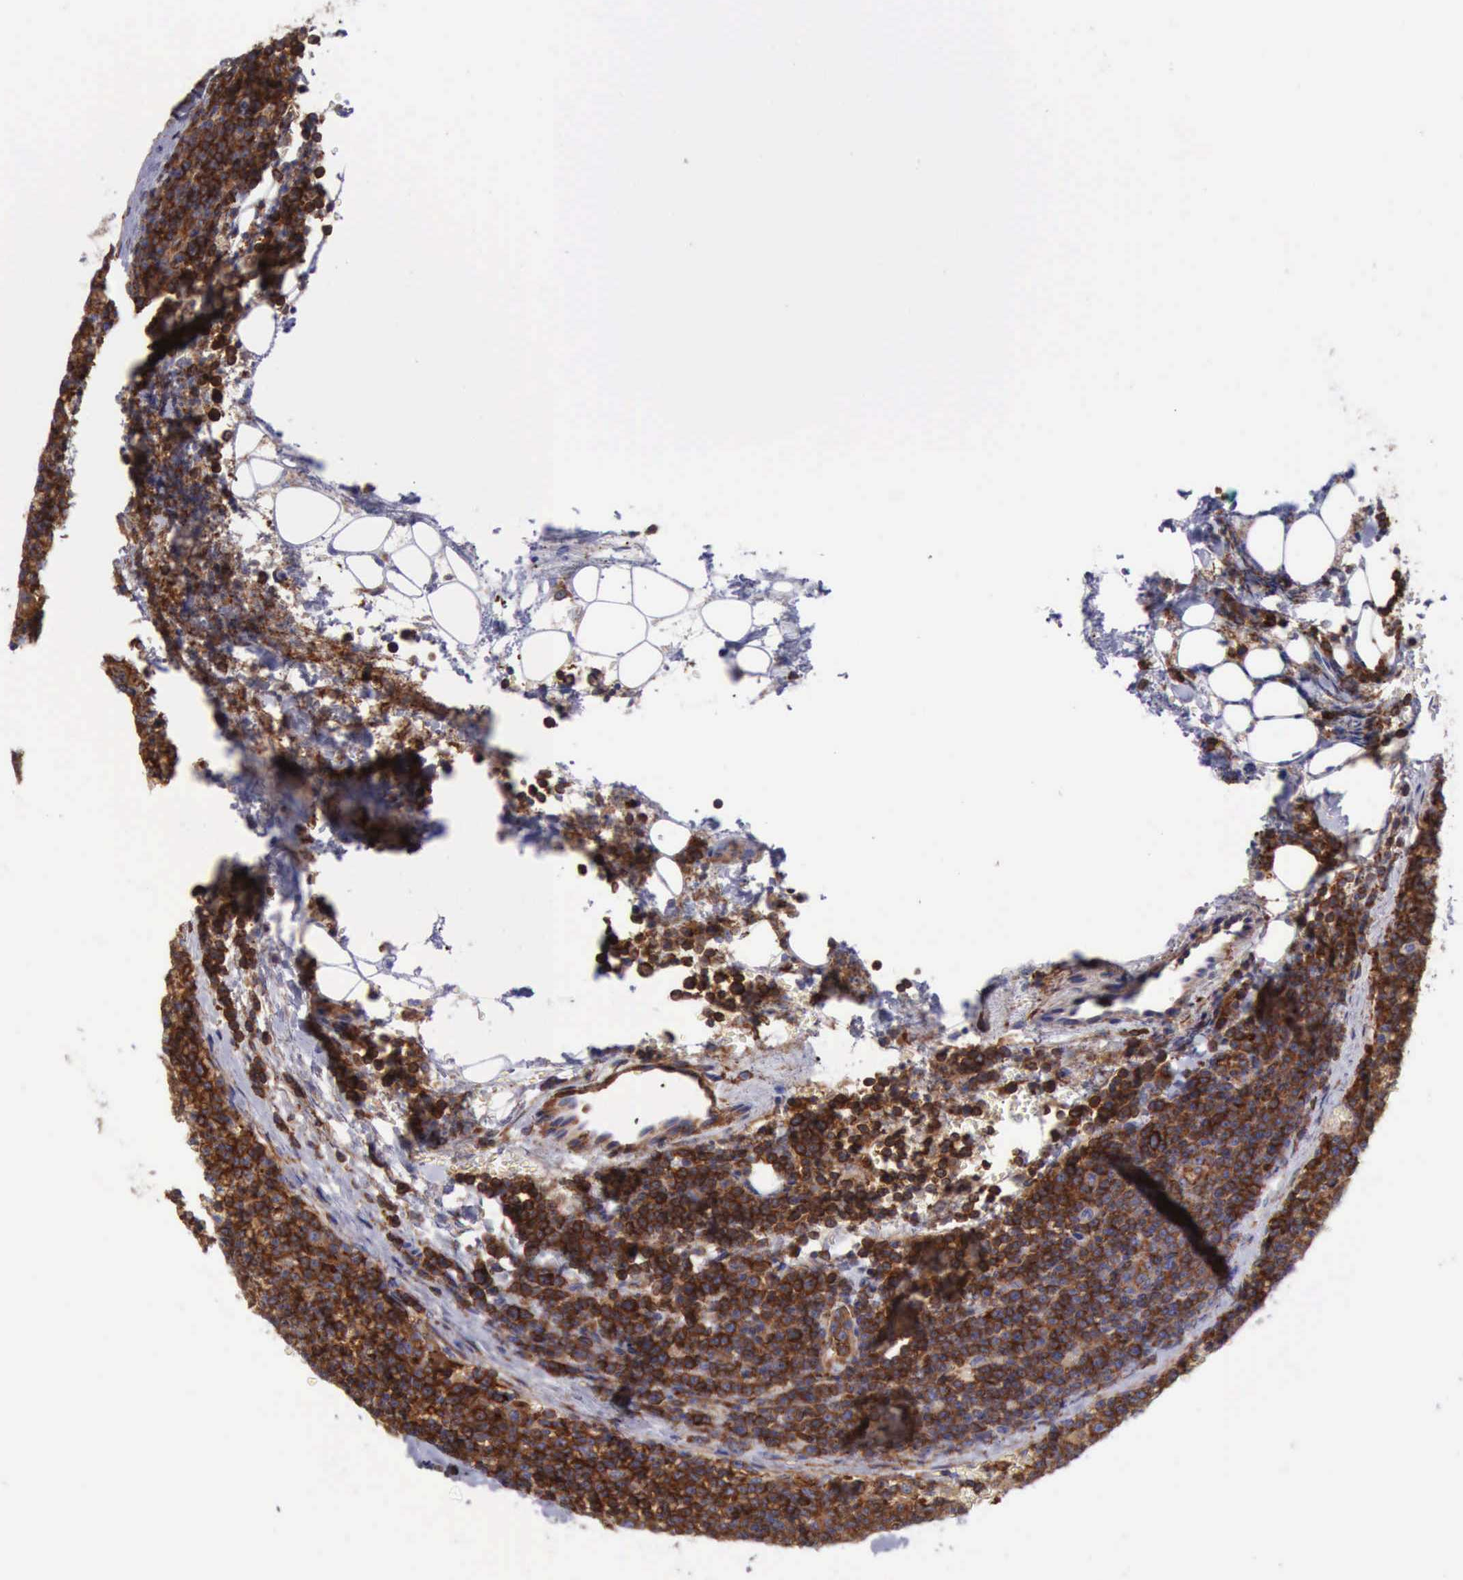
{"staining": {"intensity": "strong", "quantity": ">75%", "location": "cytoplasmic/membranous"}, "tissue": "lymphoma", "cell_type": "Tumor cells", "image_type": "cancer", "snomed": [{"axis": "morphology", "description": "Malignant lymphoma, non-Hodgkin's type, Low grade"}, {"axis": "topography", "description": "Lymph node"}], "caption": "Immunohistochemistry micrograph of neoplastic tissue: lymphoma stained using immunohistochemistry (IHC) exhibits high levels of strong protein expression localized specifically in the cytoplasmic/membranous of tumor cells, appearing as a cytoplasmic/membranous brown color.", "gene": "FLNA", "patient": {"sex": "male", "age": 50}}